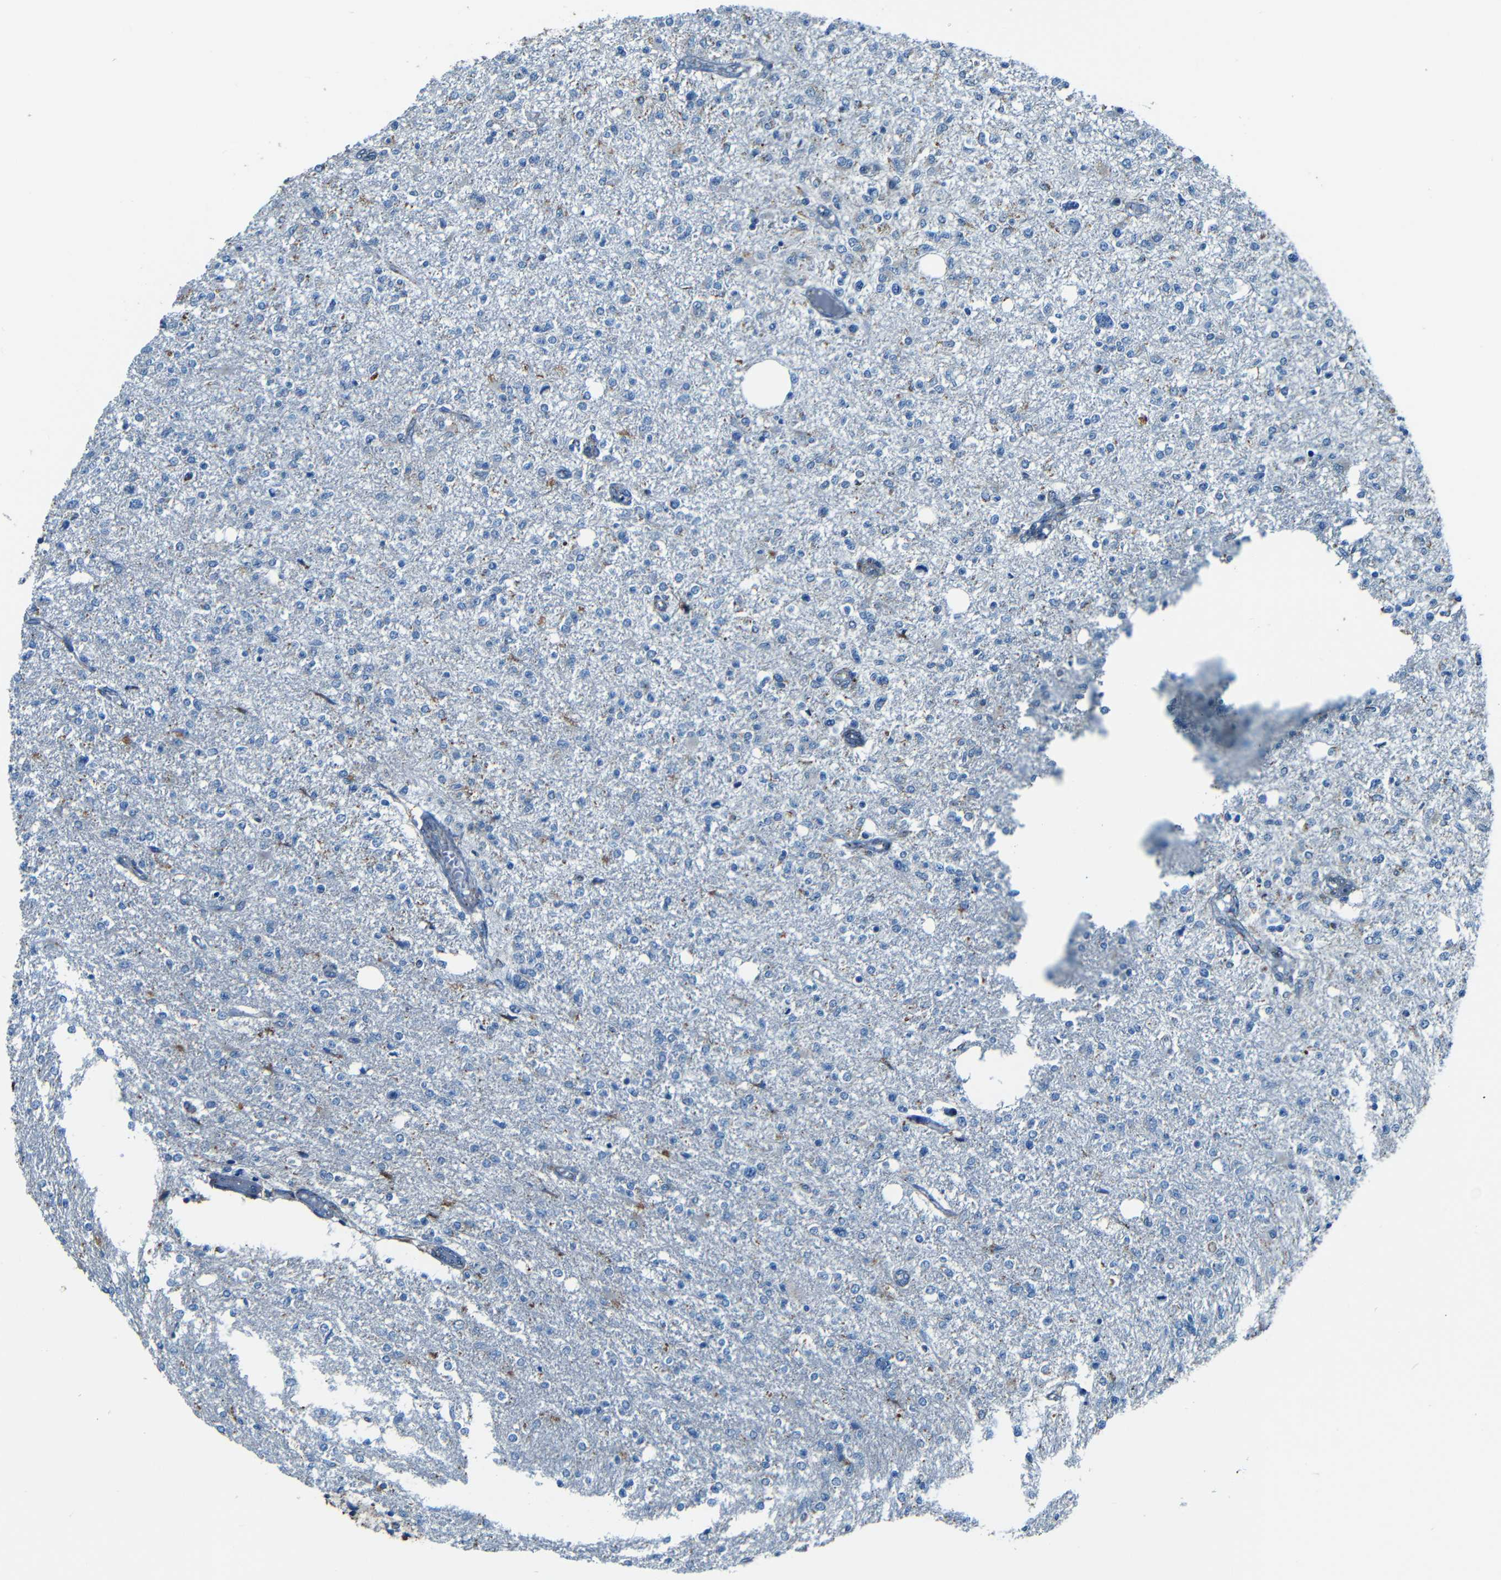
{"staining": {"intensity": "negative", "quantity": "none", "location": "none"}, "tissue": "glioma", "cell_type": "Tumor cells", "image_type": "cancer", "snomed": [{"axis": "morphology", "description": "Glioma, malignant, High grade"}, {"axis": "topography", "description": "Cerebral cortex"}], "caption": "Immunohistochemistry (IHC) micrograph of glioma stained for a protein (brown), which reveals no positivity in tumor cells.", "gene": "WSCD2", "patient": {"sex": "male", "age": 76}}